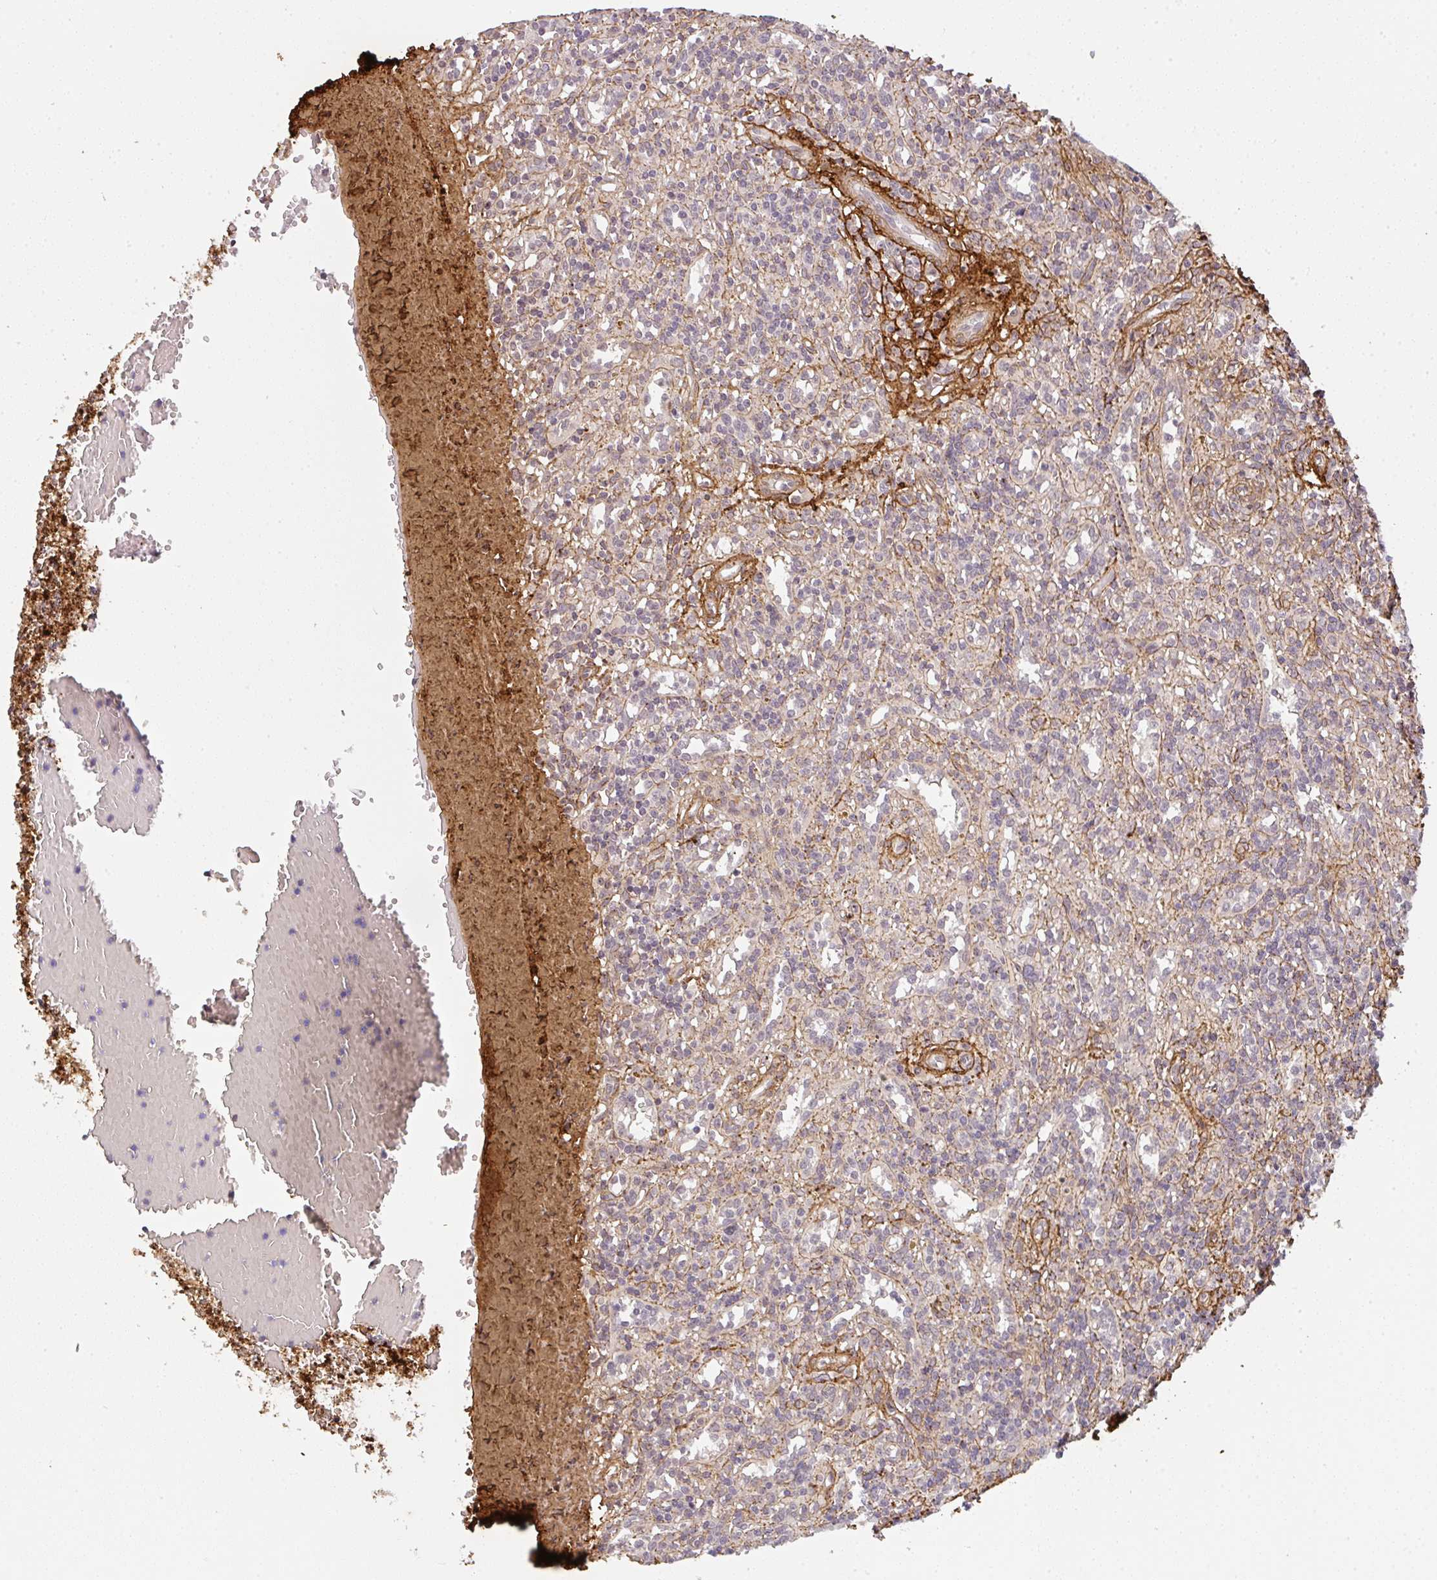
{"staining": {"intensity": "negative", "quantity": "none", "location": "none"}, "tissue": "lymphoma", "cell_type": "Tumor cells", "image_type": "cancer", "snomed": [{"axis": "morphology", "description": "Malignant lymphoma, non-Hodgkin's type, Low grade"}, {"axis": "topography", "description": "Spleen"}], "caption": "An immunohistochemistry (IHC) micrograph of low-grade malignant lymphoma, non-Hodgkin's type is shown. There is no staining in tumor cells of low-grade malignant lymphoma, non-Hodgkin's type.", "gene": "COL3A1", "patient": {"sex": "male", "age": 67}}